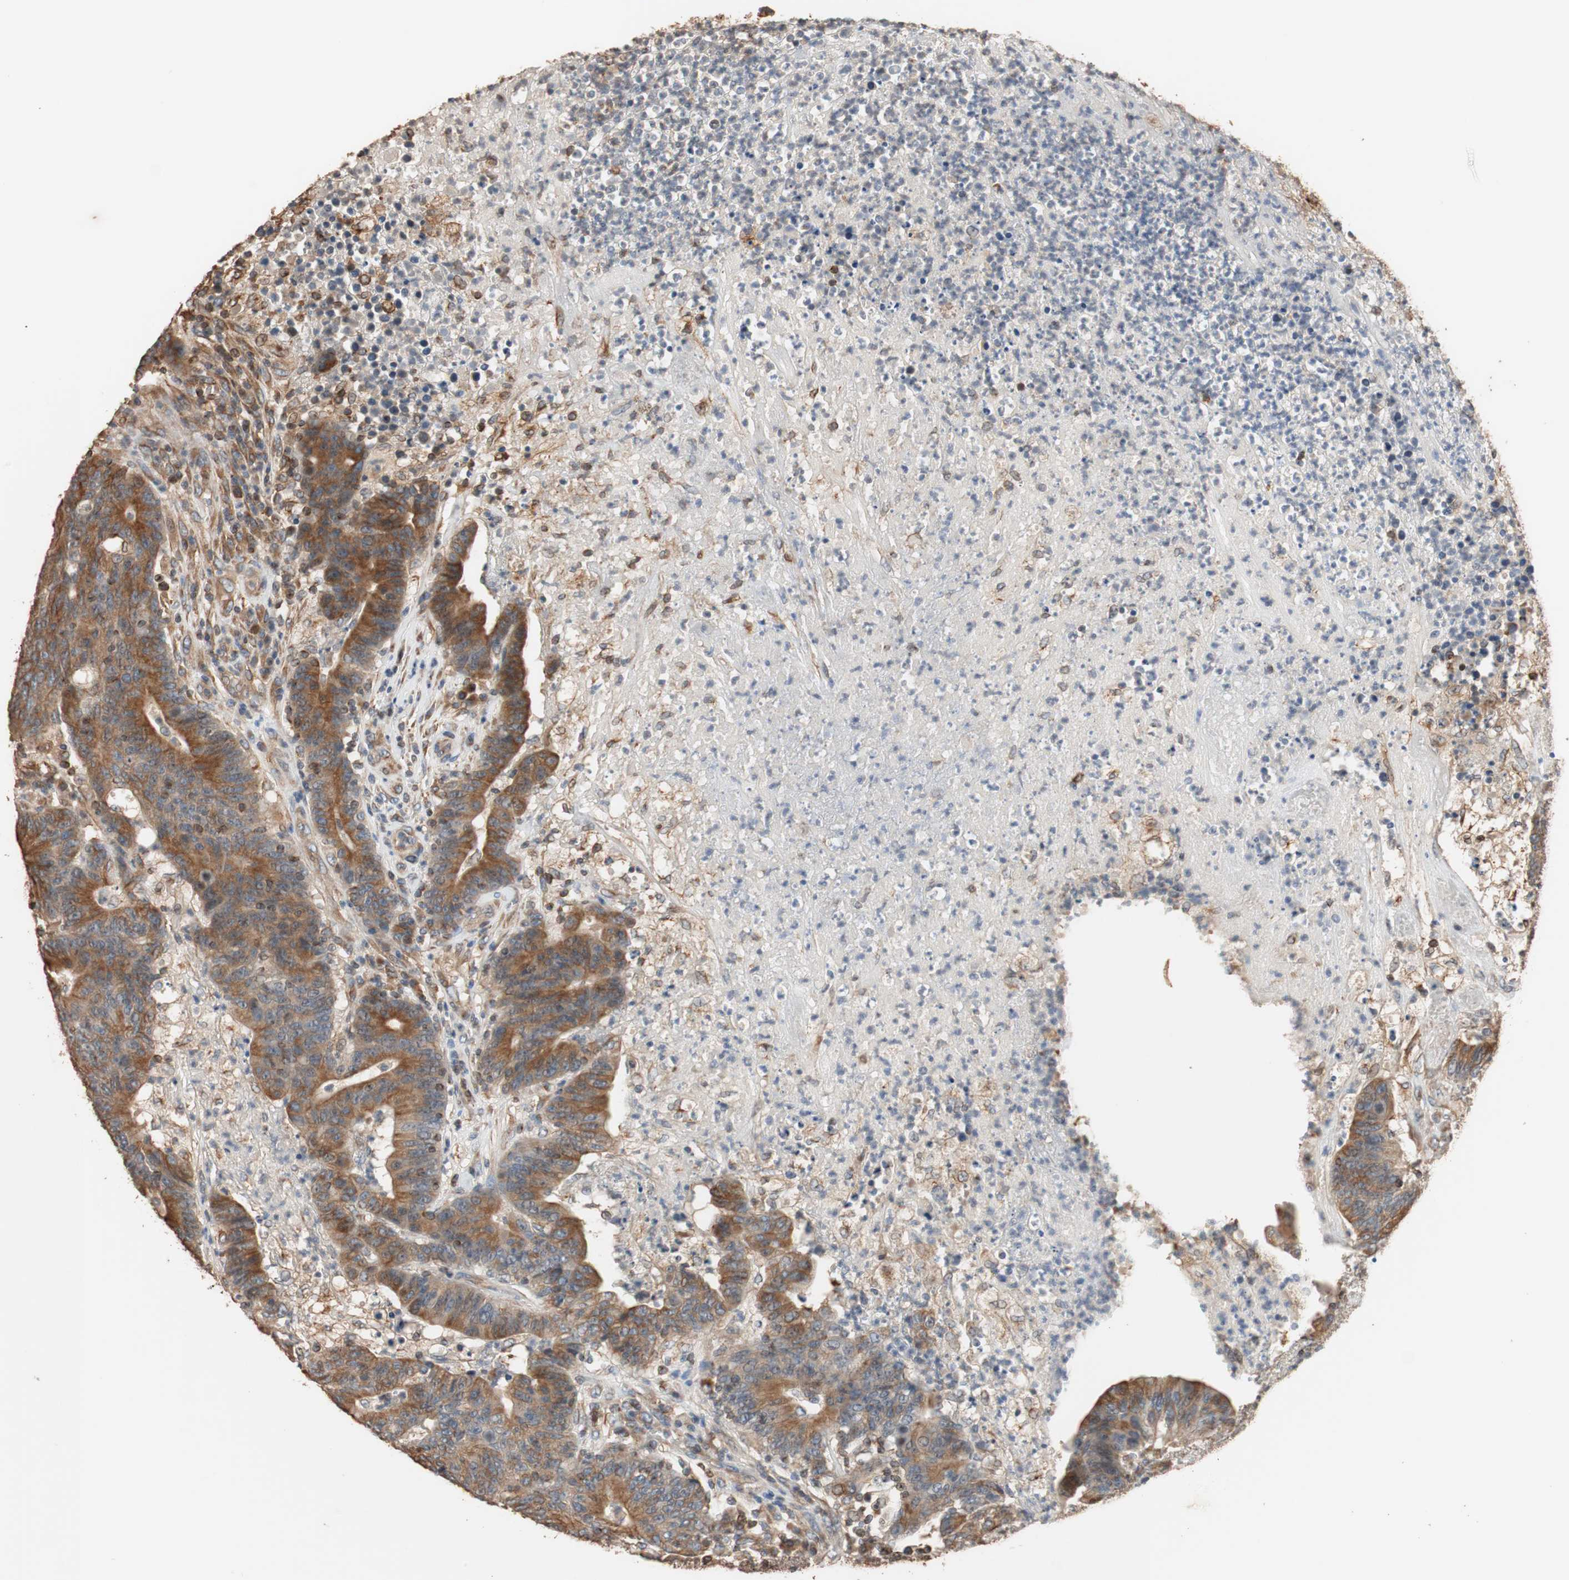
{"staining": {"intensity": "moderate", "quantity": ">75%", "location": "cytoplasmic/membranous"}, "tissue": "colorectal cancer", "cell_type": "Tumor cells", "image_type": "cancer", "snomed": [{"axis": "morphology", "description": "Normal tissue, NOS"}, {"axis": "morphology", "description": "Adenocarcinoma, NOS"}, {"axis": "topography", "description": "Colon"}], "caption": "Protein expression by immunohistochemistry shows moderate cytoplasmic/membranous expression in approximately >75% of tumor cells in colorectal adenocarcinoma.", "gene": "TUBB", "patient": {"sex": "female", "age": 75}}